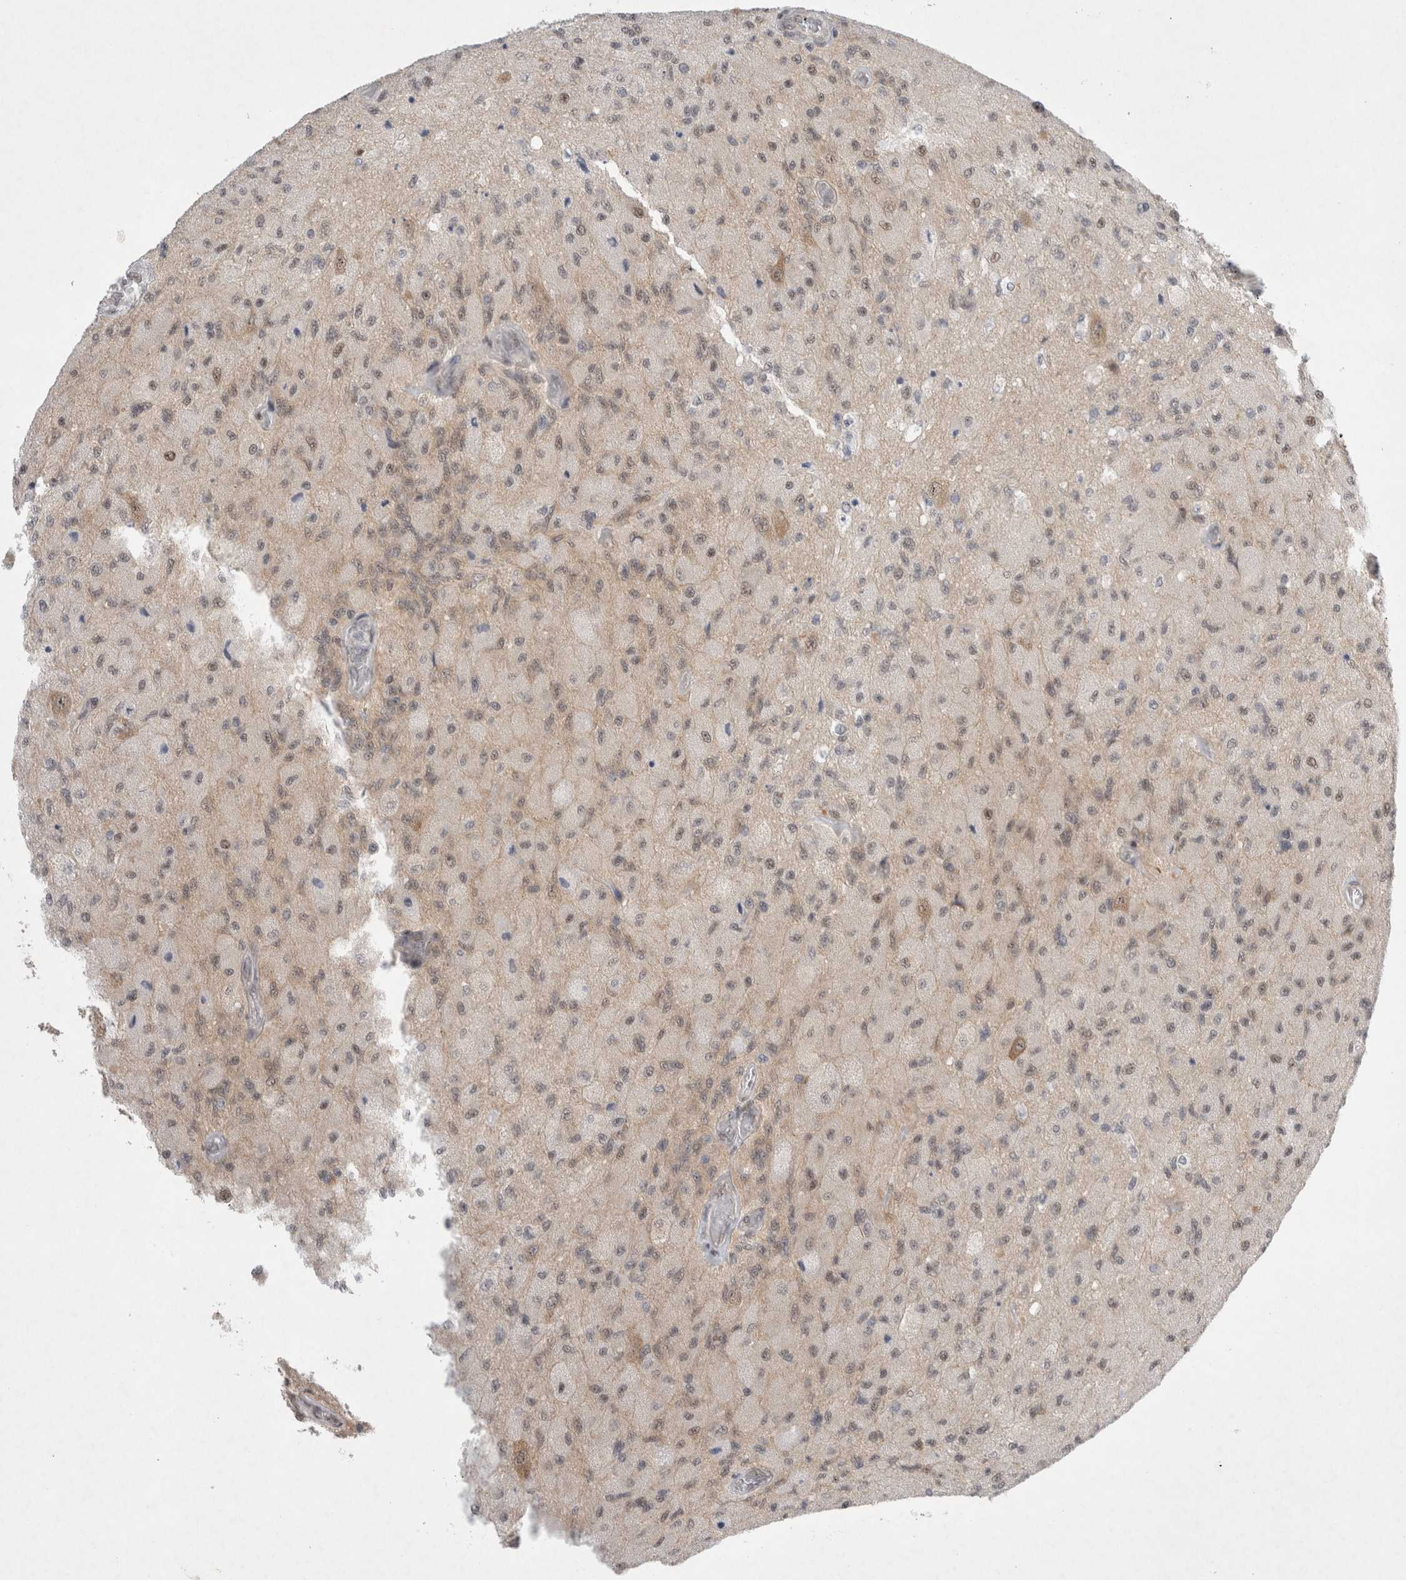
{"staining": {"intensity": "weak", "quantity": ">75%", "location": "nuclear"}, "tissue": "glioma", "cell_type": "Tumor cells", "image_type": "cancer", "snomed": [{"axis": "morphology", "description": "Normal tissue, NOS"}, {"axis": "morphology", "description": "Glioma, malignant, High grade"}, {"axis": "topography", "description": "Cerebral cortex"}], "caption": "The photomicrograph exhibits staining of malignant glioma (high-grade), revealing weak nuclear protein positivity (brown color) within tumor cells. (IHC, brightfield microscopy, high magnification).", "gene": "WIPF2", "patient": {"sex": "male", "age": 77}}